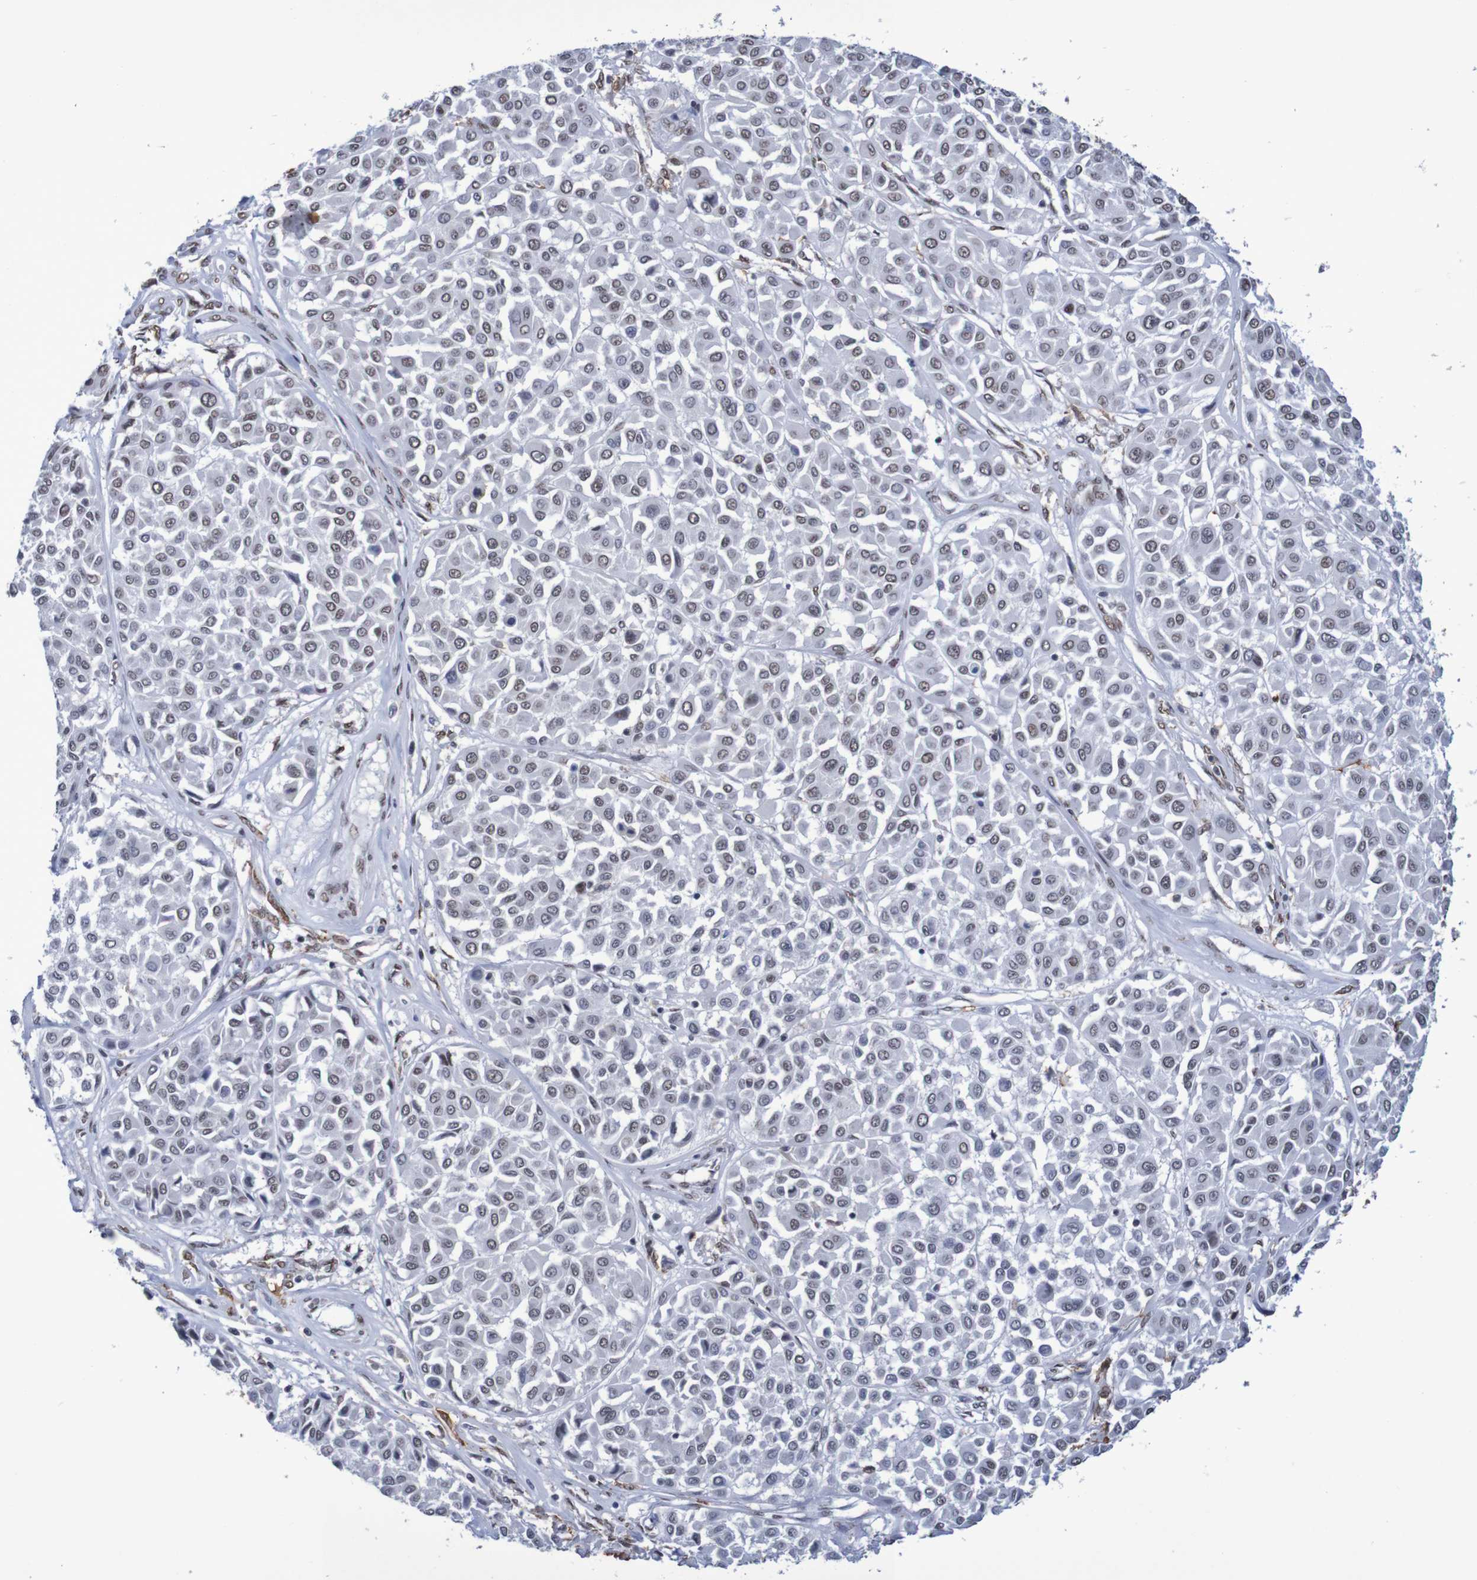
{"staining": {"intensity": "negative", "quantity": "none", "location": "none"}, "tissue": "melanoma", "cell_type": "Tumor cells", "image_type": "cancer", "snomed": [{"axis": "morphology", "description": "Malignant melanoma, Metastatic site"}, {"axis": "topography", "description": "Soft tissue"}], "caption": "IHC photomicrograph of melanoma stained for a protein (brown), which exhibits no positivity in tumor cells. The staining was performed using DAB to visualize the protein expression in brown, while the nuclei were stained in blue with hematoxylin (Magnification: 20x).", "gene": "MRTFB", "patient": {"sex": "male", "age": 41}}